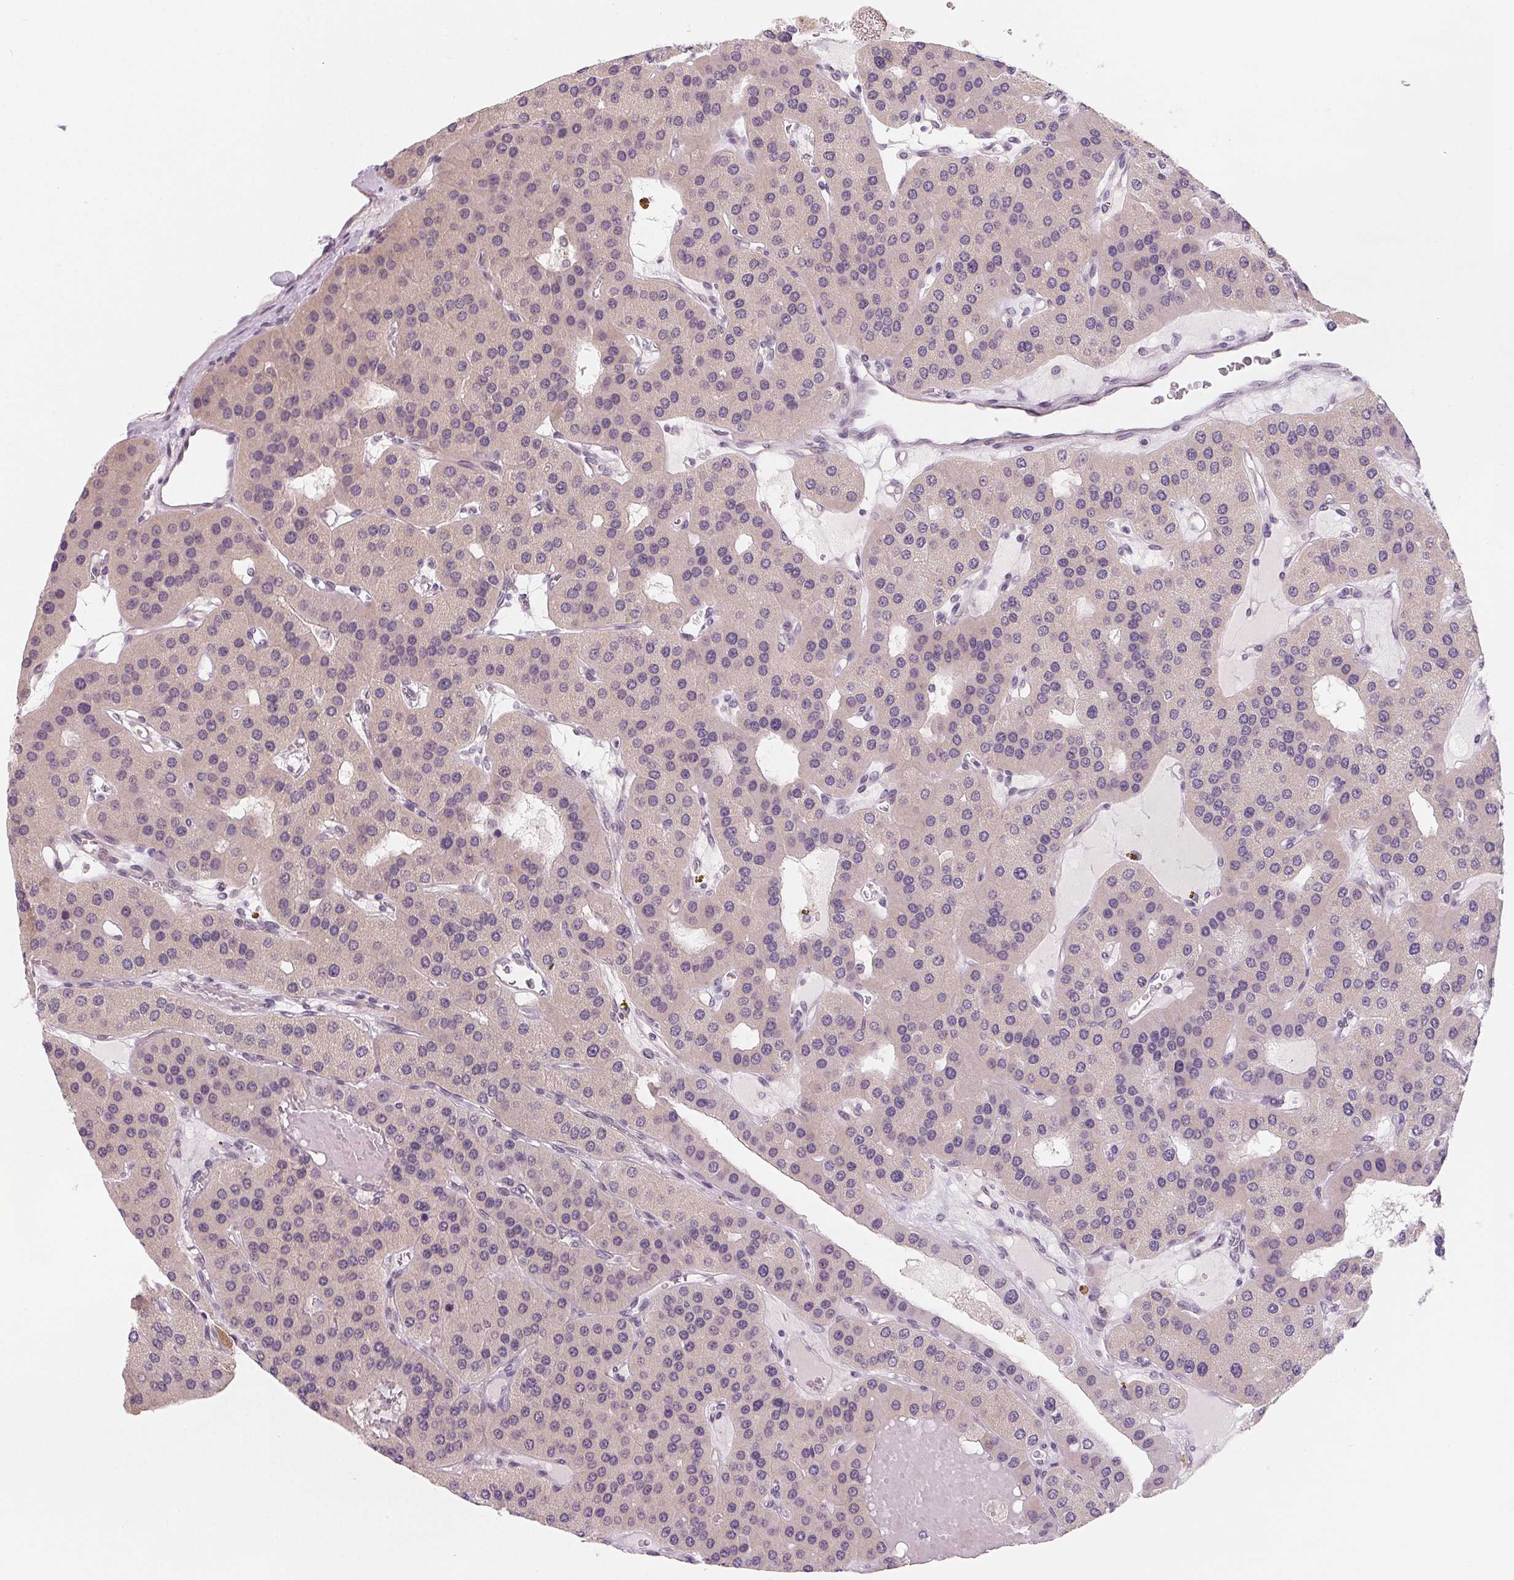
{"staining": {"intensity": "weak", "quantity": "<25%", "location": "cytoplasmic/membranous"}, "tissue": "parathyroid gland", "cell_type": "Glandular cells", "image_type": "normal", "snomed": [{"axis": "morphology", "description": "Normal tissue, NOS"}, {"axis": "morphology", "description": "Adenoma, NOS"}, {"axis": "topography", "description": "Parathyroid gland"}], "caption": "A histopathology image of parathyroid gland stained for a protein displays no brown staining in glandular cells. (Stains: DAB (3,3'-diaminobenzidine) immunohistochemistry with hematoxylin counter stain, Microscopy: brightfield microscopy at high magnification).", "gene": "CFC1B", "patient": {"sex": "female", "age": 86}}